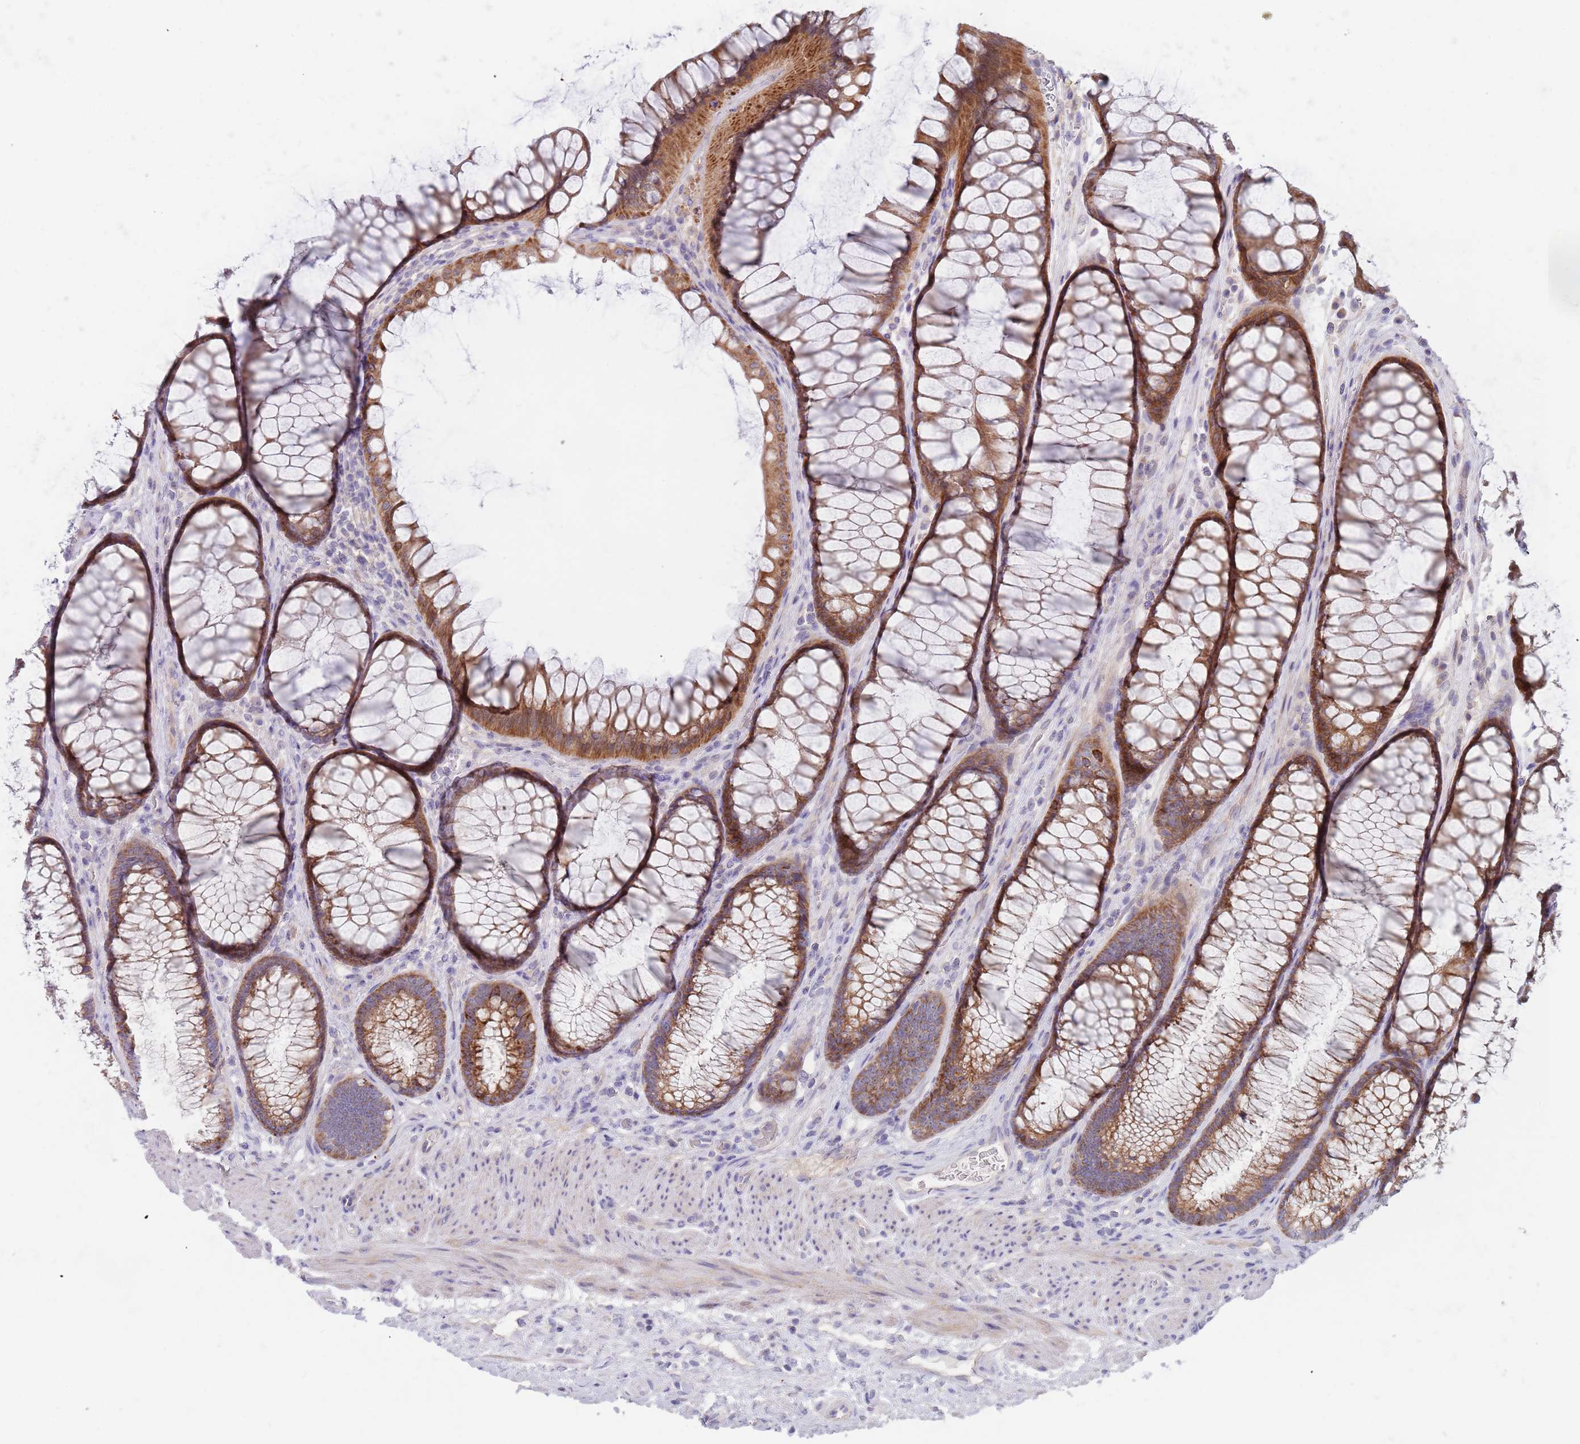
{"staining": {"intensity": "negative", "quantity": "none", "location": "none"}, "tissue": "colon", "cell_type": "Endothelial cells", "image_type": "normal", "snomed": [{"axis": "morphology", "description": "Normal tissue, NOS"}, {"axis": "topography", "description": "Colon"}], "caption": "The micrograph exhibits no staining of endothelial cells in benign colon.", "gene": "ABCC10", "patient": {"sex": "female", "age": 82}}